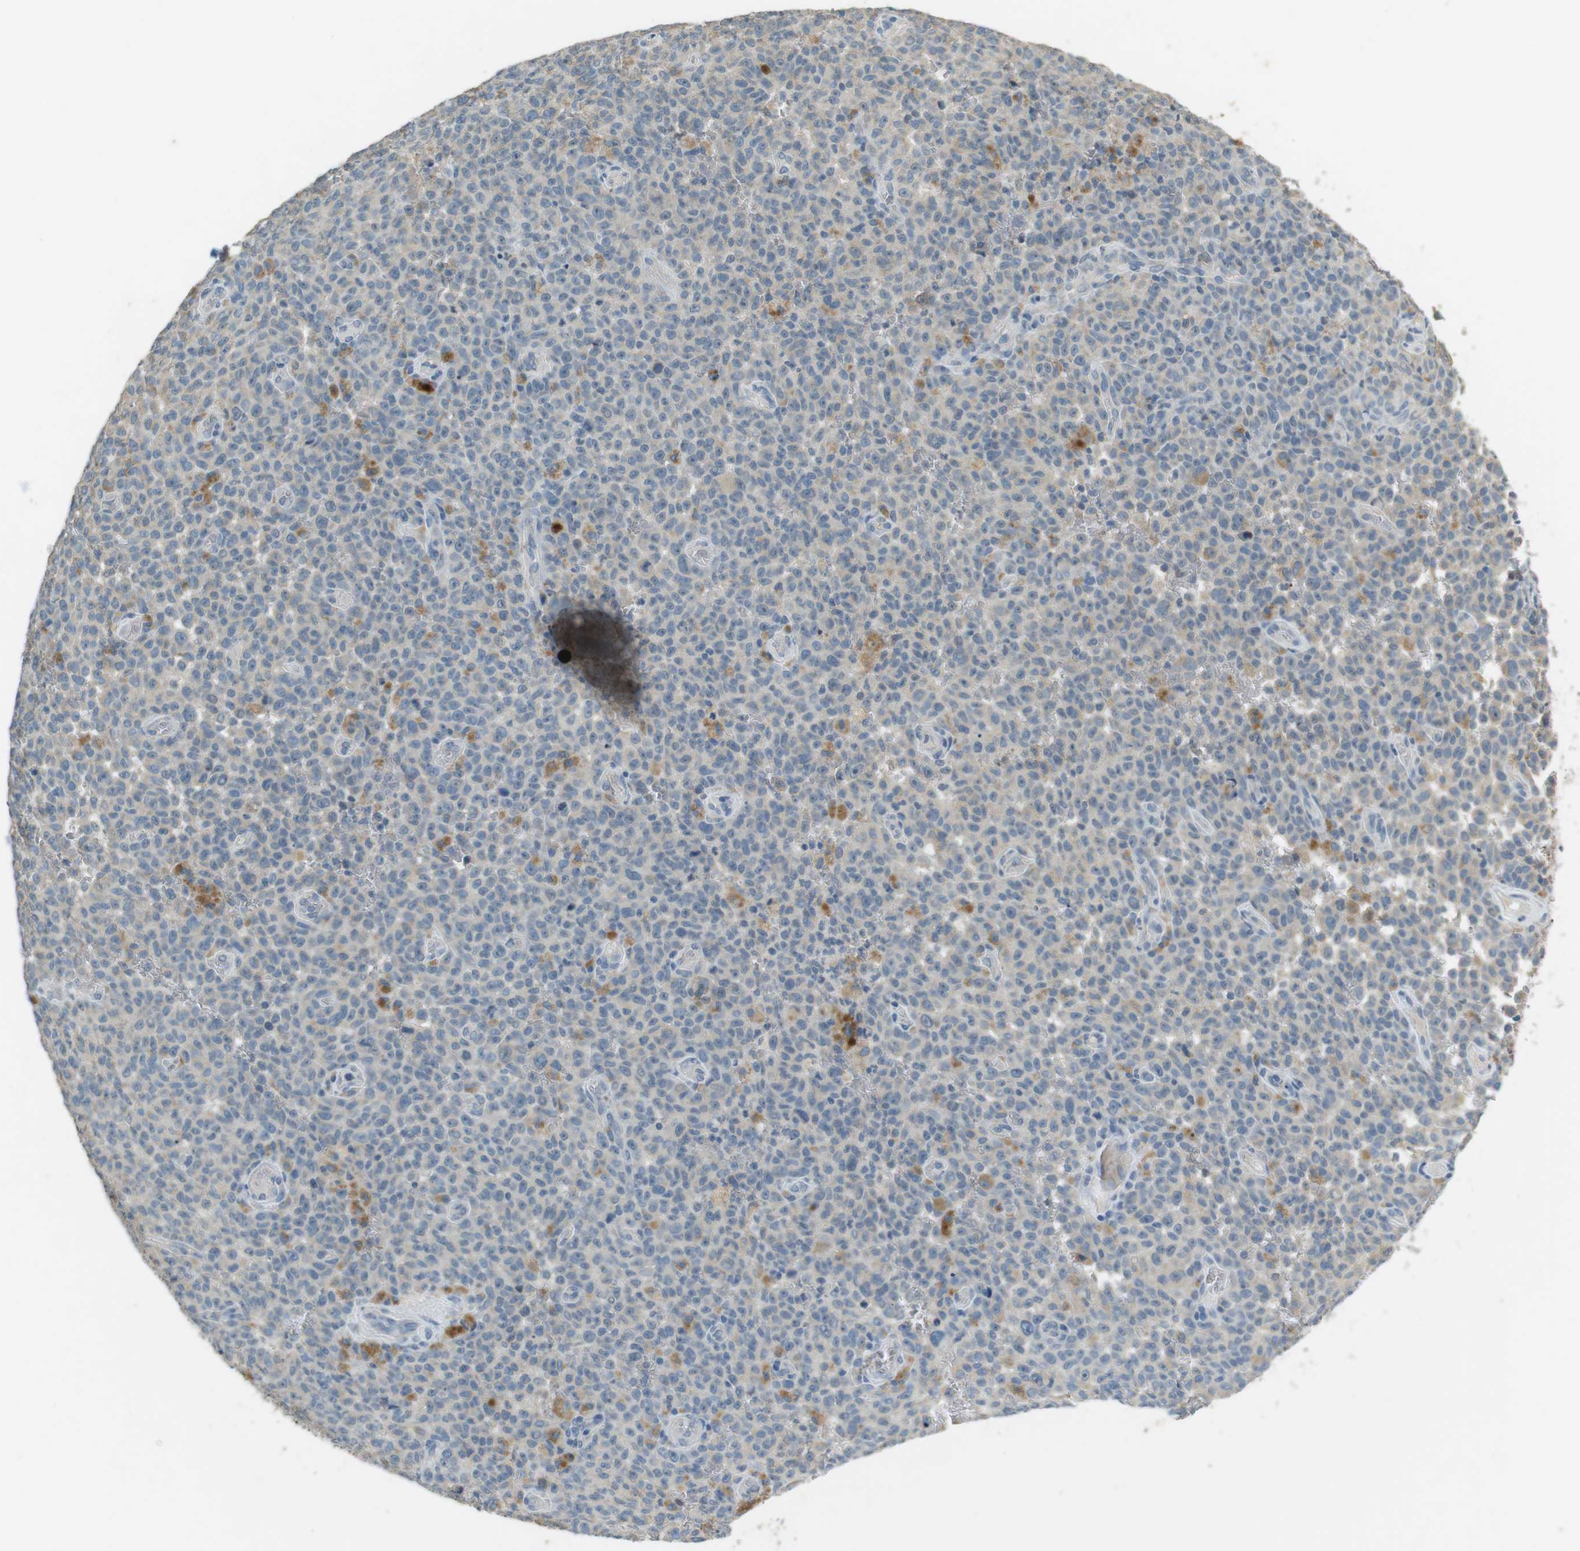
{"staining": {"intensity": "weak", "quantity": "<25%", "location": "cytoplasmic/membranous"}, "tissue": "melanoma", "cell_type": "Tumor cells", "image_type": "cancer", "snomed": [{"axis": "morphology", "description": "Malignant melanoma, NOS"}, {"axis": "topography", "description": "Skin"}], "caption": "Tumor cells show no significant protein staining in melanoma.", "gene": "MUC5B", "patient": {"sex": "female", "age": 82}}